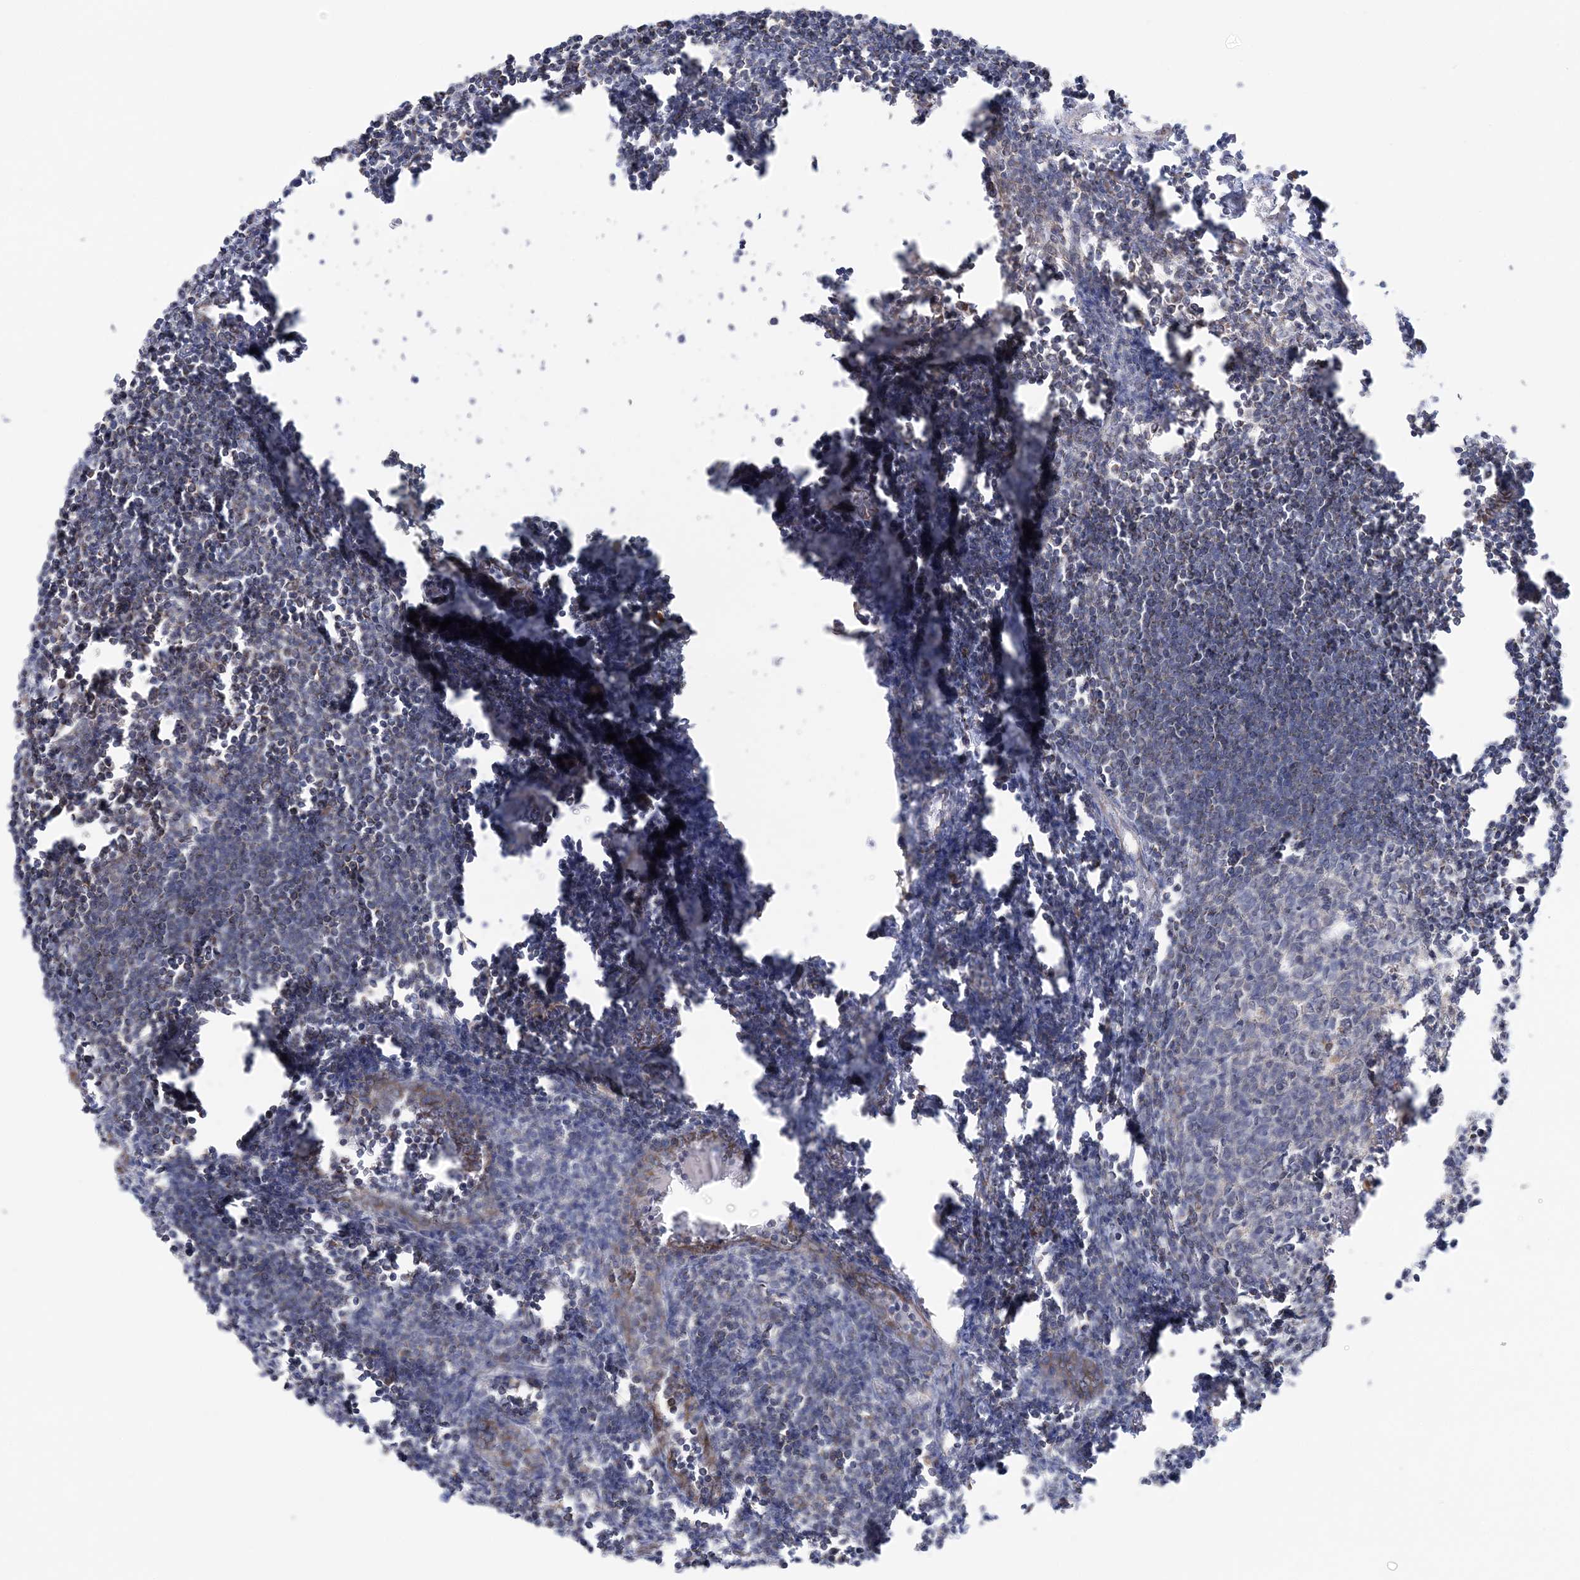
{"staining": {"intensity": "negative", "quantity": "none", "location": "none"}, "tissue": "lymph node", "cell_type": "Germinal center cells", "image_type": "normal", "snomed": [{"axis": "morphology", "description": "Normal tissue, NOS"}, {"axis": "morphology", "description": "Malignant melanoma, Metastatic site"}, {"axis": "topography", "description": "Lymph node"}], "caption": "IHC of benign lymph node exhibits no positivity in germinal center cells.", "gene": "MMADHC", "patient": {"sex": "male", "age": 41}}